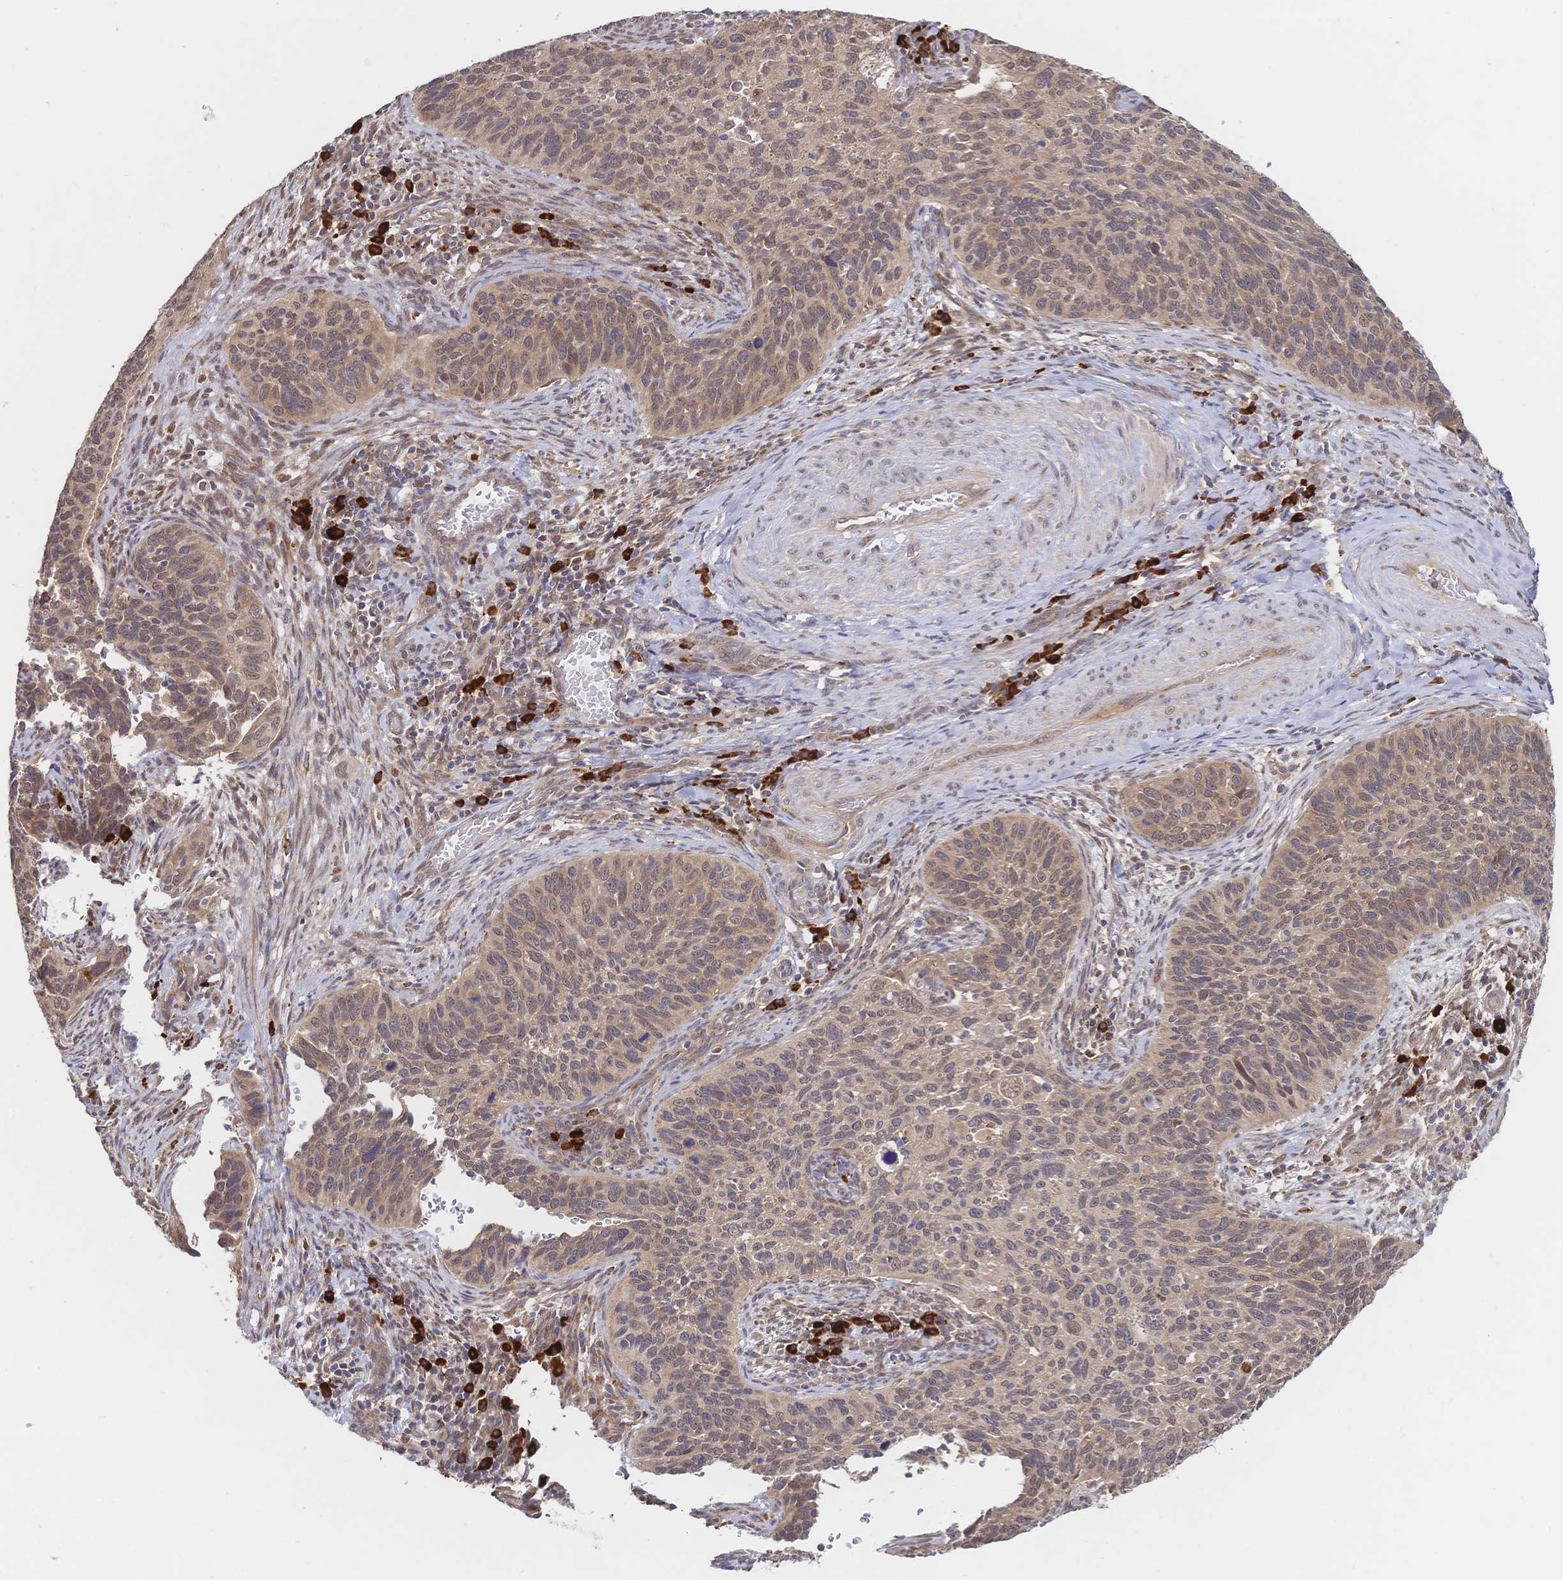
{"staining": {"intensity": "weak", "quantity": ">75%", "location": "cytoplasmic/membranous,nuclear"}, "tissue": "cervical cancer", "cell_type": "Tumor cells", "image_type": "cancer", "snomed": [{"axis": "morphology", "description": "Squamous cell carcinoma, NOS"}, {"axis": "topography", "description": "Cervix"}], "caption": "Immunohistochemical staining of human cervical squamous cell carcinoma exhibits weak cytoplasmic/membranous and nuclear protein positivity in approximately >75% of tumor cells.", "gene": "LMO4", "patient": {"sex": "female", "age": 51}}